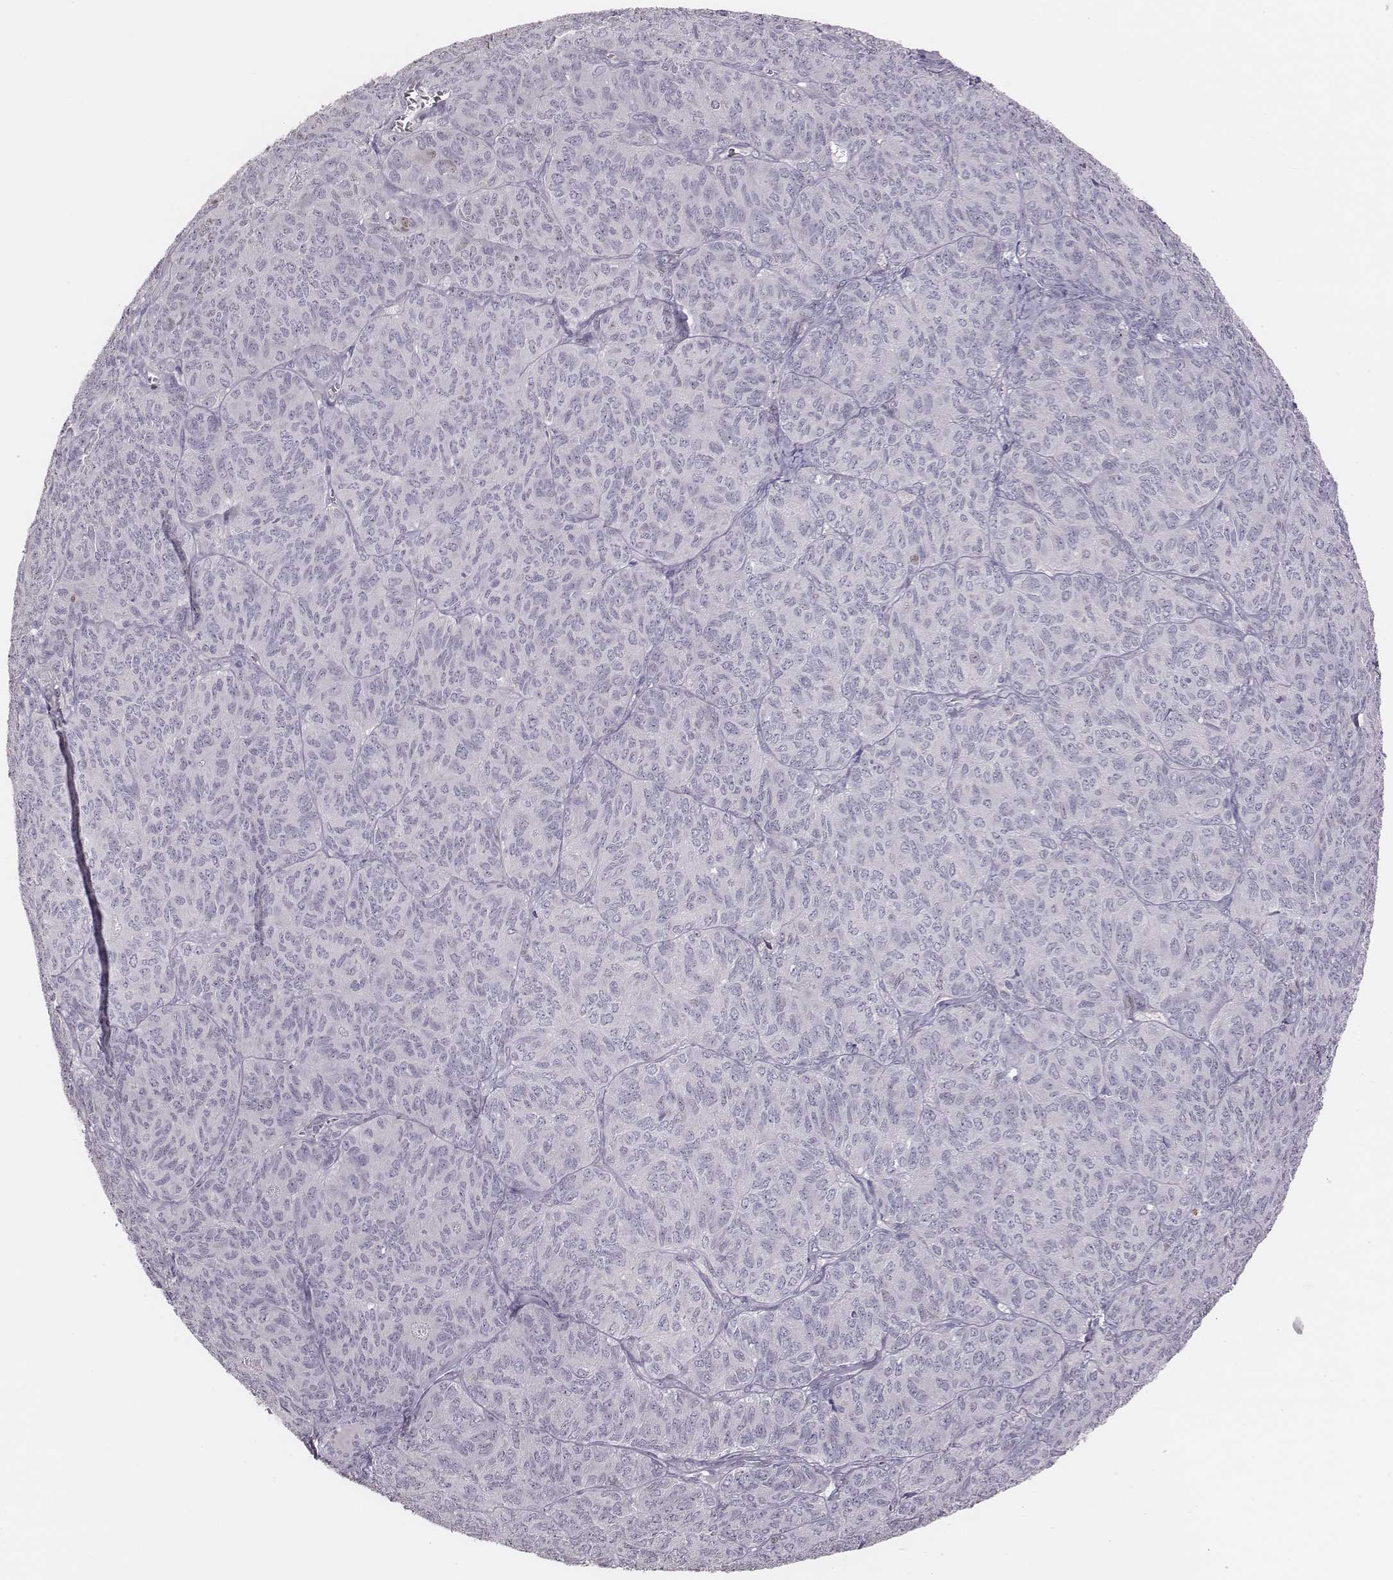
{"staining": {"intensity": "negative", "quantity": "none", "location": "none"}, "tissue": "ovarian cancer", "cell_type": "Tumor cells", "image_type": "cancer", "snomed": [{"axis": "morphology", "description": "Carcinoma, endometroid"}, {"axis": "topography", "description": "Ovary"}], "caption": "Immunohistochemistry image of human ovarian cancer (endometroid carcinoma) stained for a protein (brown), which shows no positivity in tumor cells.", "gene": "ADGRF4", "patient": {"sex": "female", "age": 80}}